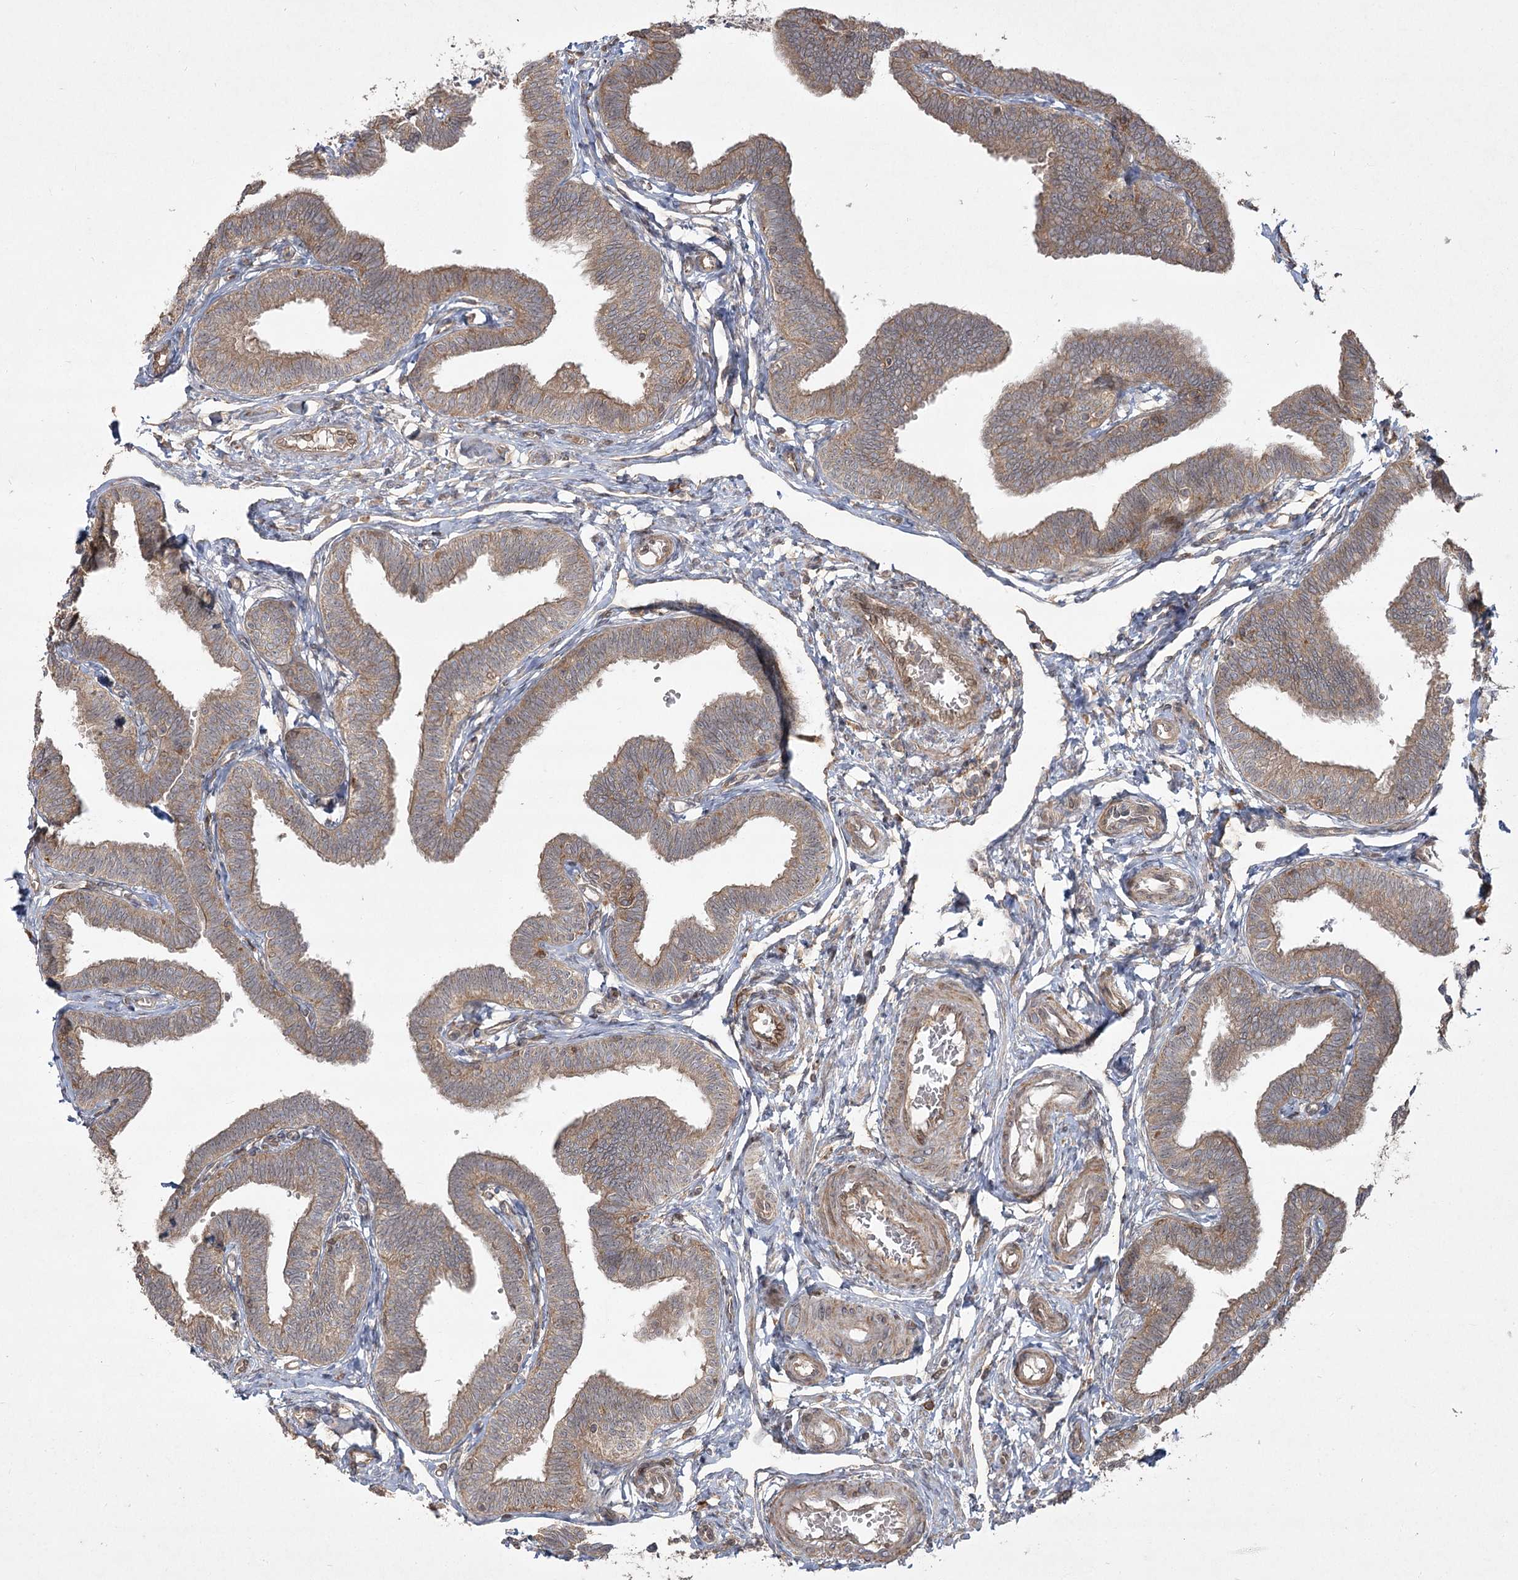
{"staining": {"intensity": "moderate", "quantity": ">75%", "location": "cytoplasmic/membranous"}, "tissue": "fallopian tube", "cell_type": "Glandular cells", "image_type": "normal", "snomed": [{"axis": "morphology", "description": "Normal tissue, NOS"}, {"axis": "topography", "description": "Fallopian tube"}, {"axis": "topography", "description": "Ovary"}], "caption": "Normal fallopian tube demonstrates moderate cytoplasmic/membranous staining in approximately >75% of glandular cells (IHC, brightfield microscopy, high magnification)..", "gene": "CPLANE1", "patient": {"sex": "female", "age": 23}}